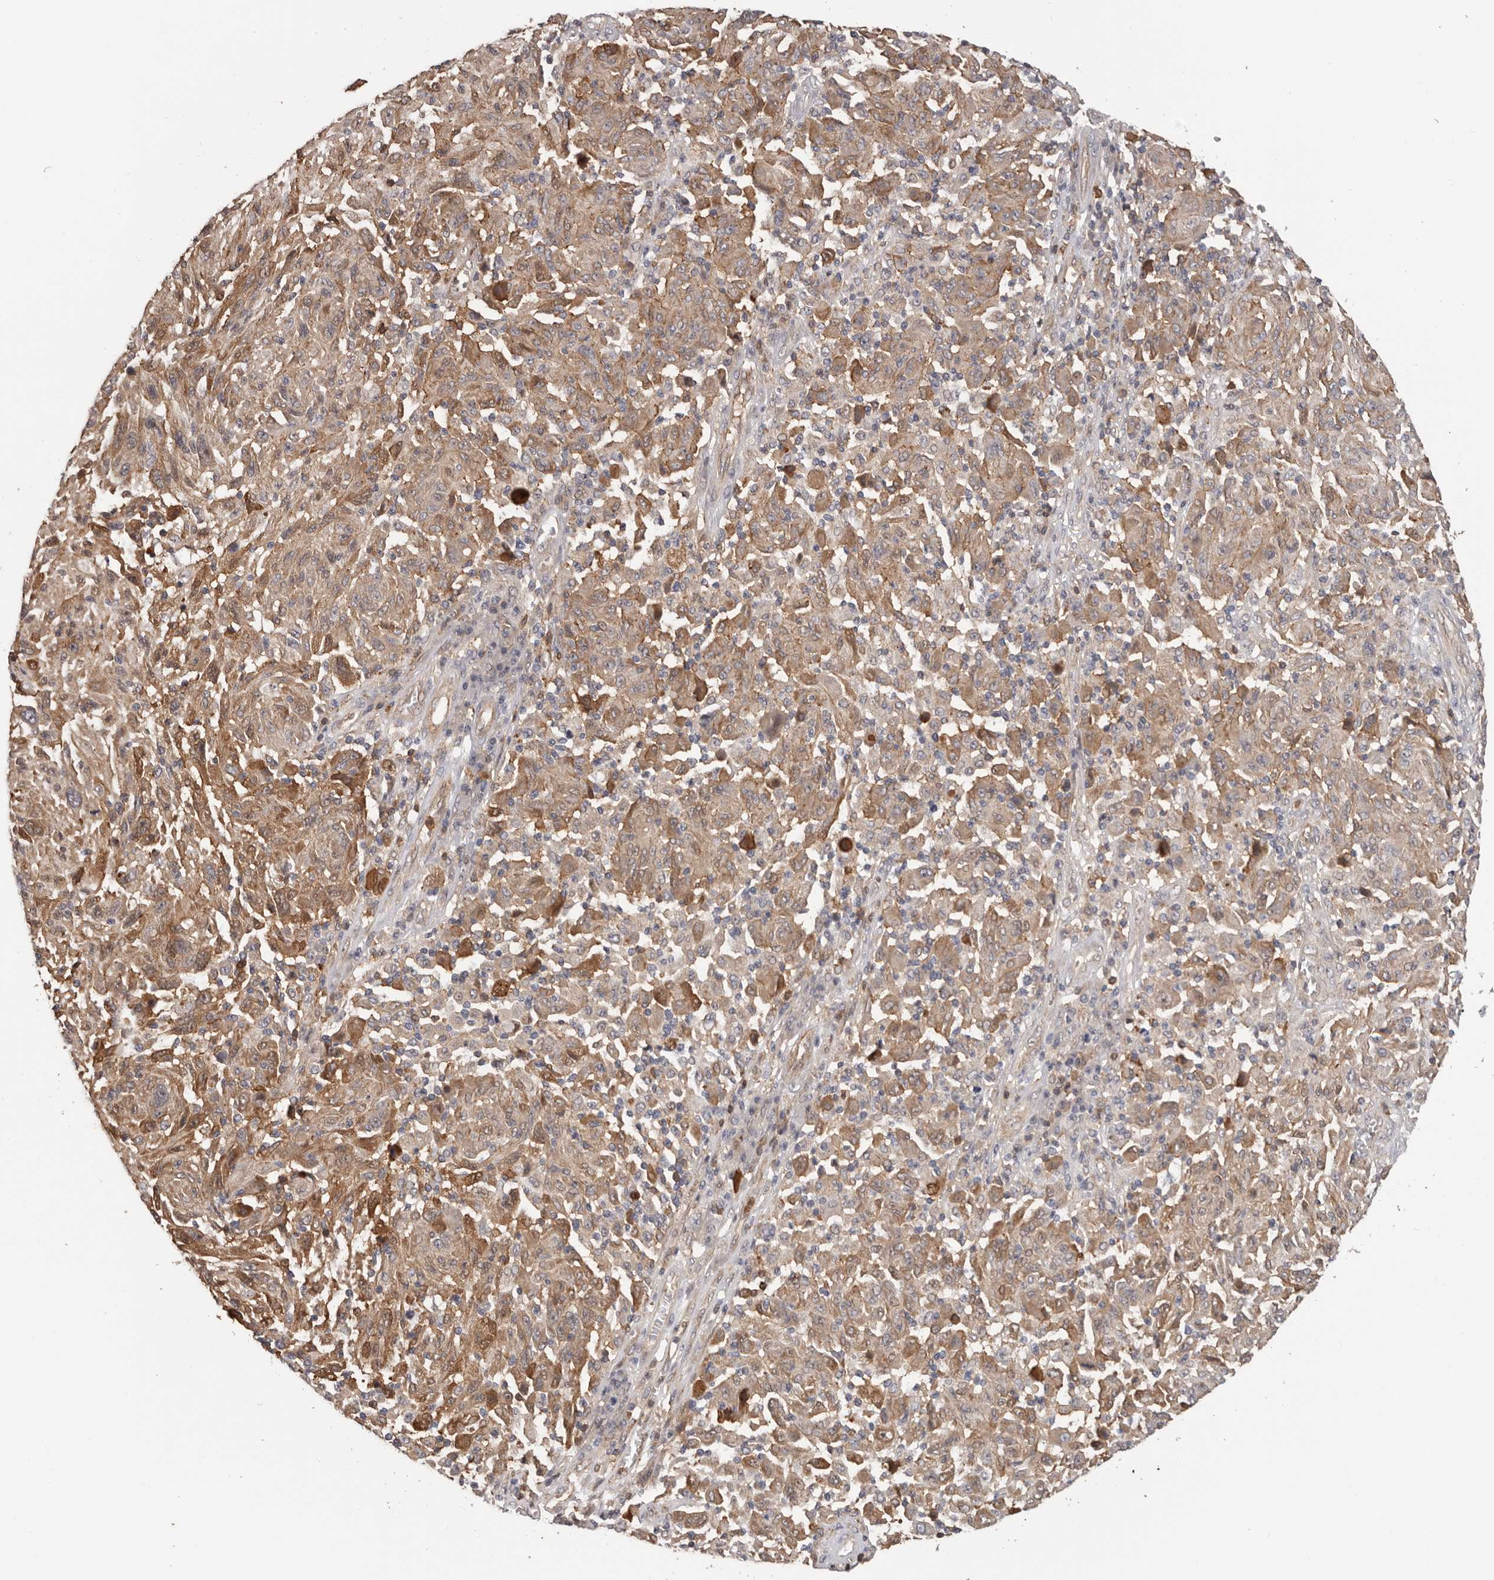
{"staining": {"intensity": "moderate", "quantity": ">75%", "location": "cytoplasmic/membranous"}, "tissue": "melanoma", "cell_type": "Tumor cells", "image_type": "cancer", "snomed": [{"axis": "morphology", "description": "Malignant melanoma, NOS"}, {"axis": "topography", "description": "Skin"}], "caption": "Immunohistochemical staining of human melanoma shows moderate cytoplasmic/membranous protein staining in approximately >75% of tumor cells.", "gene": "PRR12", "patient": {"sex": "male", "age": 53}}